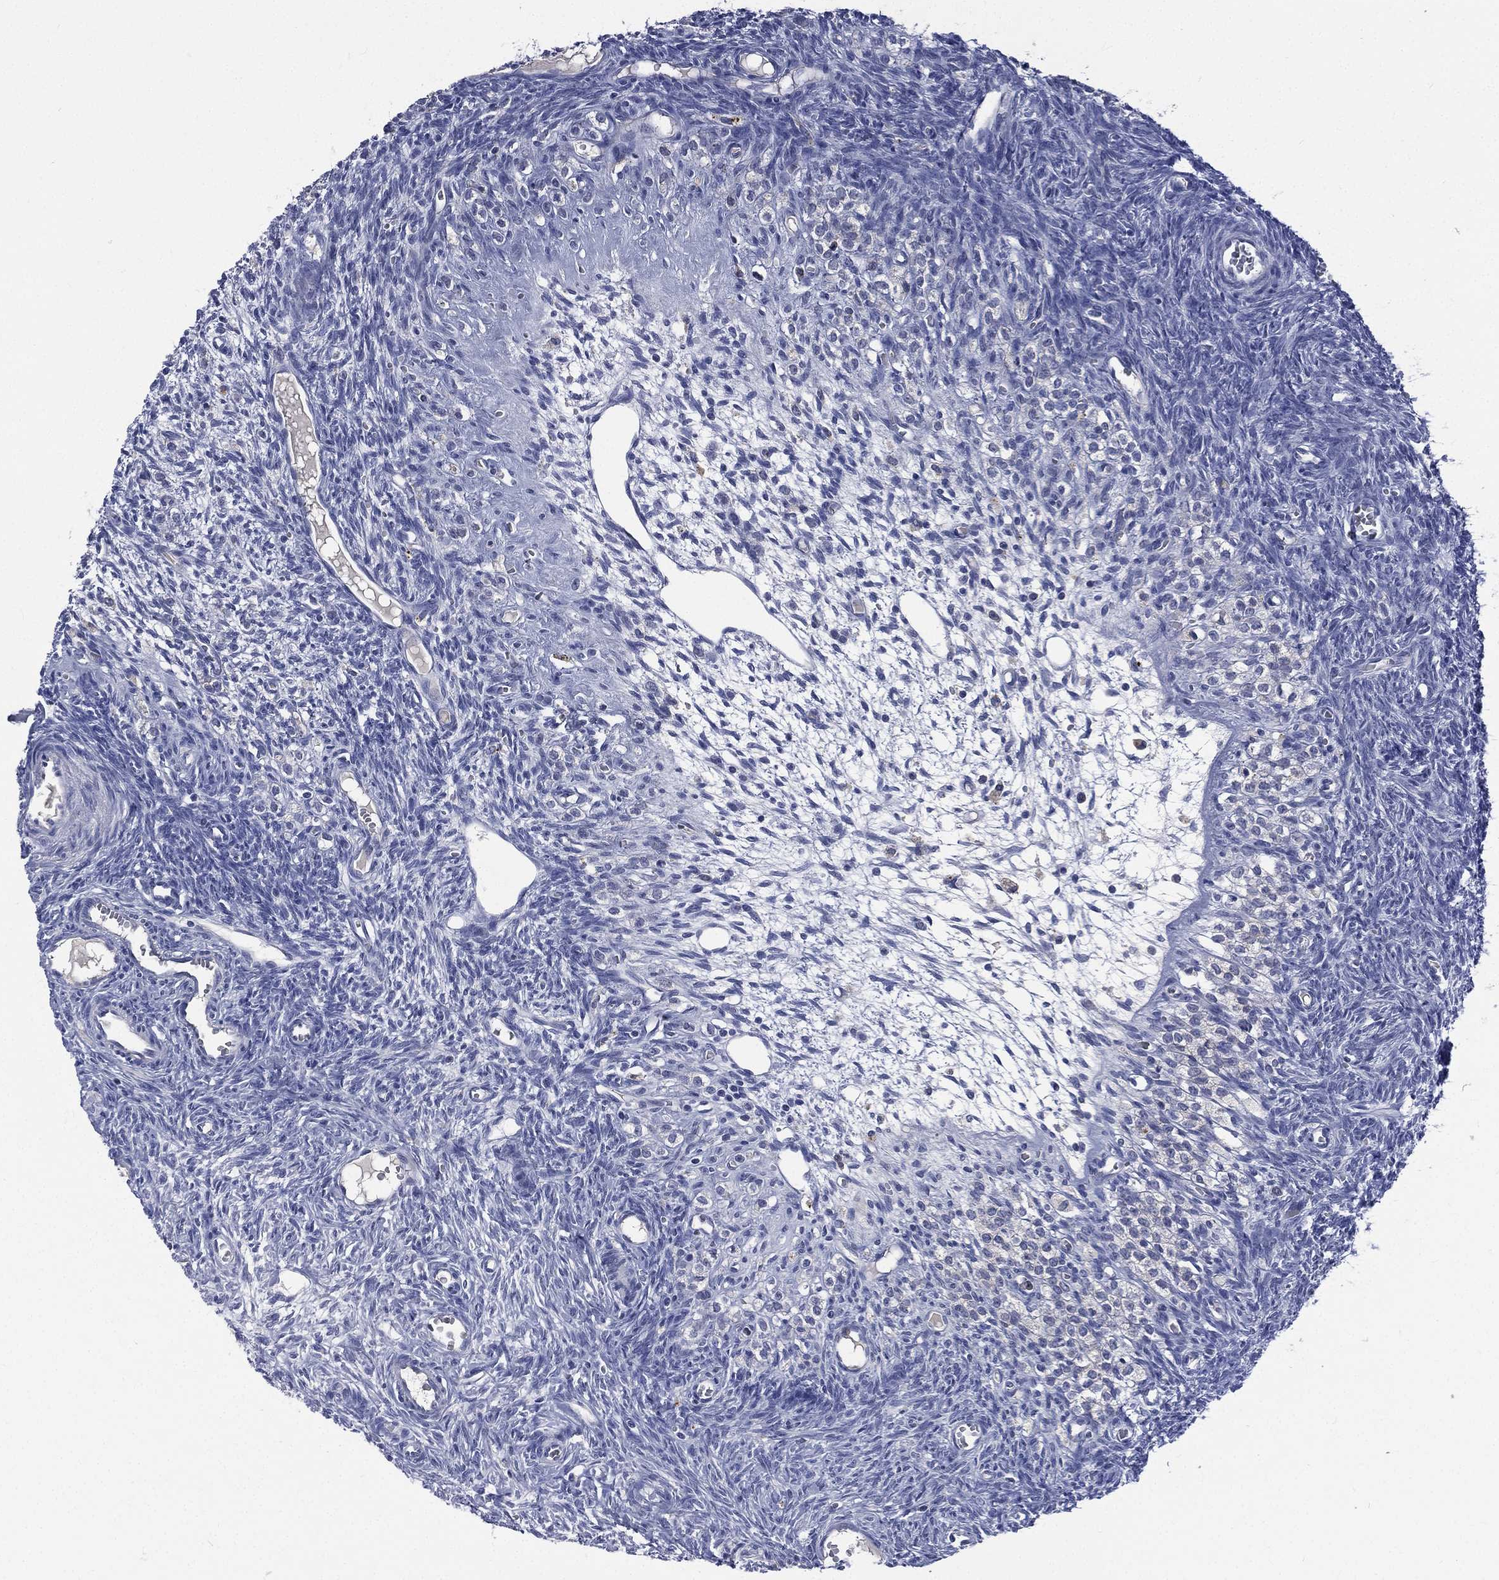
{"staining": {"intensity": "negative", "quantity": "none", "location": "none"}, "tissue": "ovary", "cell_type": "Ovarian stroma cells", "image_type": "normal", "snomed": [{"axis": "morphology", "description": "Normal tissue, NOS"}, {"axis": "topography", "description": "Ovary"}], "caption": "Ovarian stroma cells are negative for brown protein staining in normal ovary. (DAB (3,3'-diaminobenzidine) immunohistochemistry with hematoxylin counter stain).", "gene": "CA12", "patient": {"sex": "female", "age": 27}}